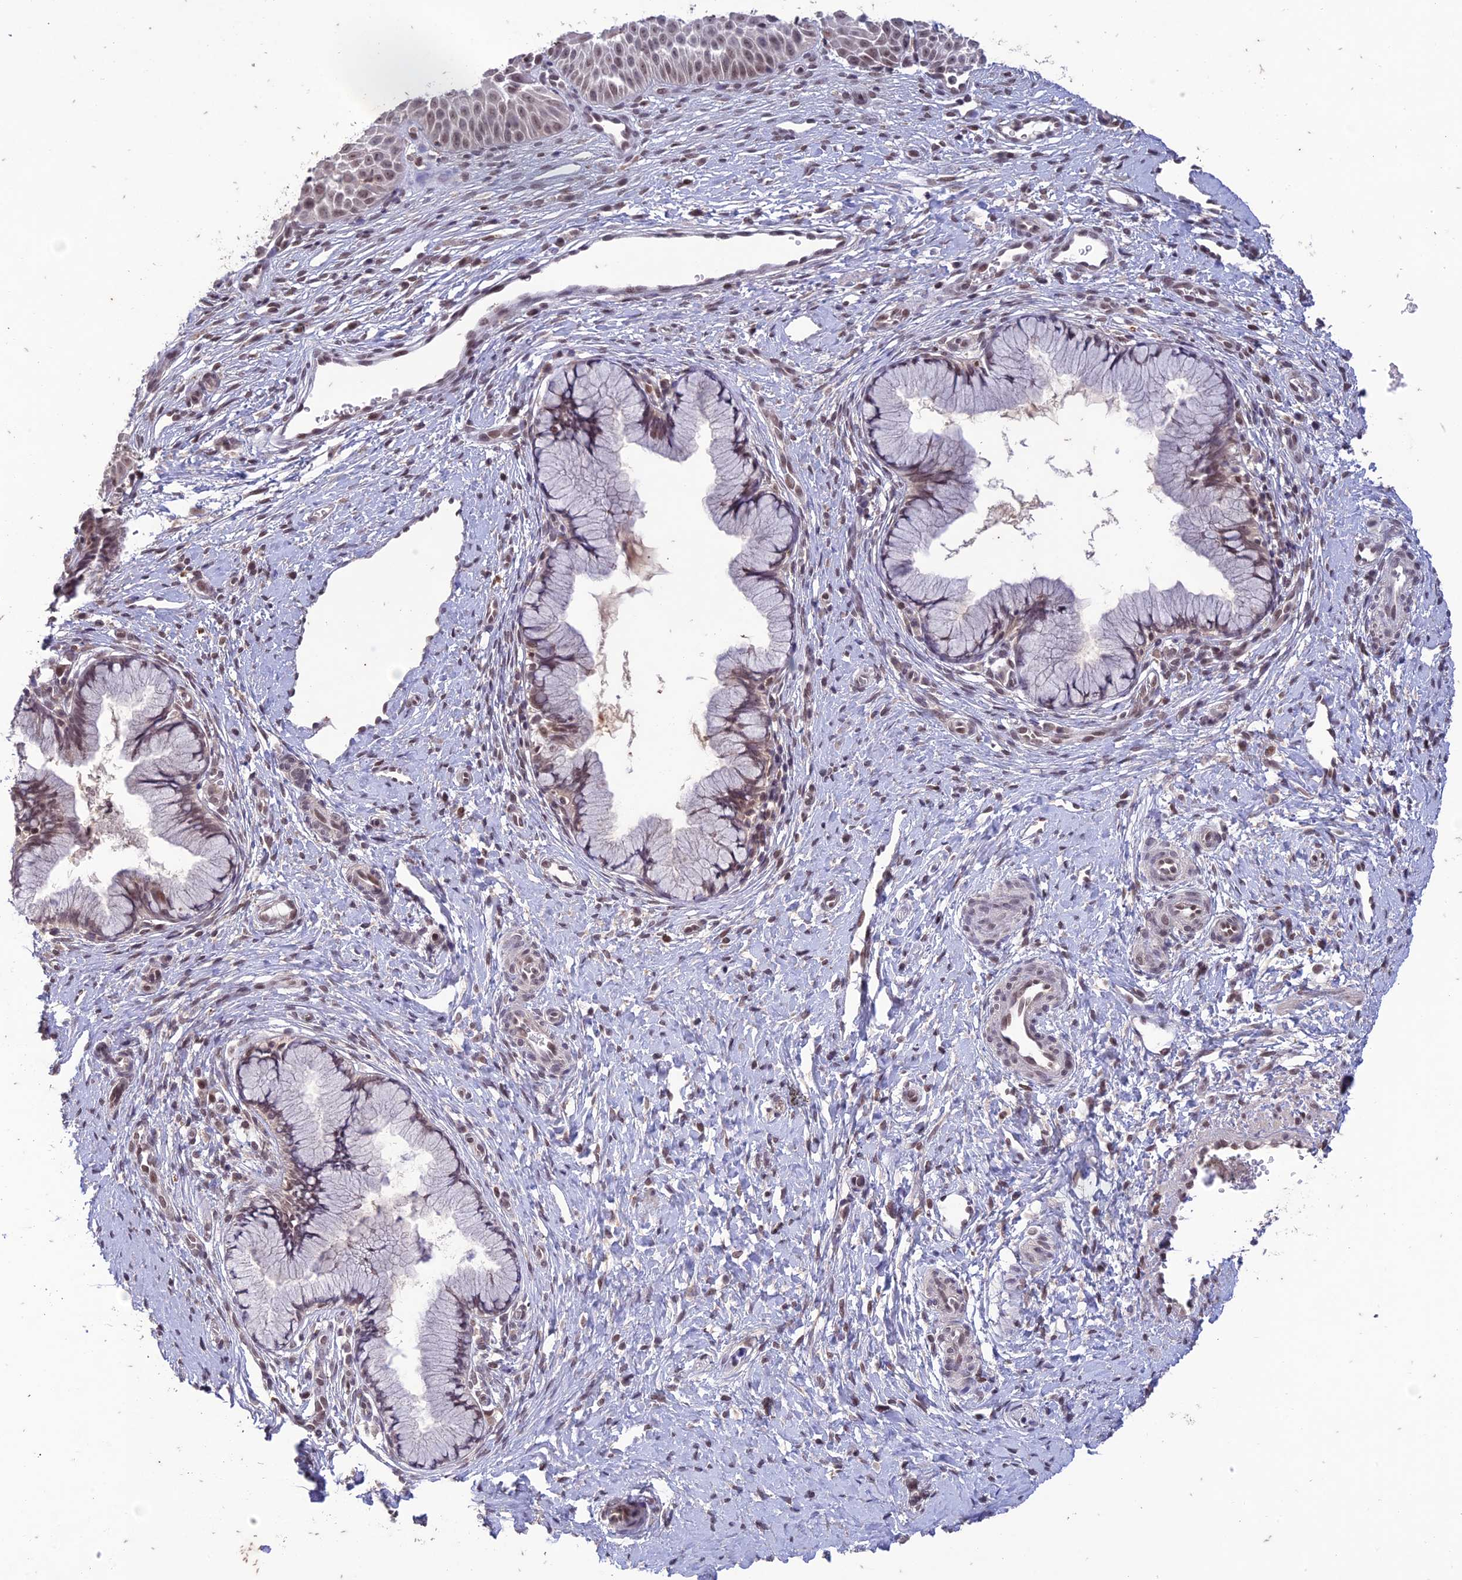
{"staining": {"intensity": "weak", "quantity": "25%-75%", "location": "nuclear"}, "tissue": "cervix", "cell_type": "Glandular cells", "image_type": "normal", "snomed": [{"axis": "morphology", "description": "Normal tissue, NOS"}, {"axis": "topography", "description": "Cervix"}], "caption": "A brown stain highlights weak nuclear staining of a protein in glandular cells of benign cervix.", "gene": "POP4", "patient": {"sex": "female", "age": 36}}